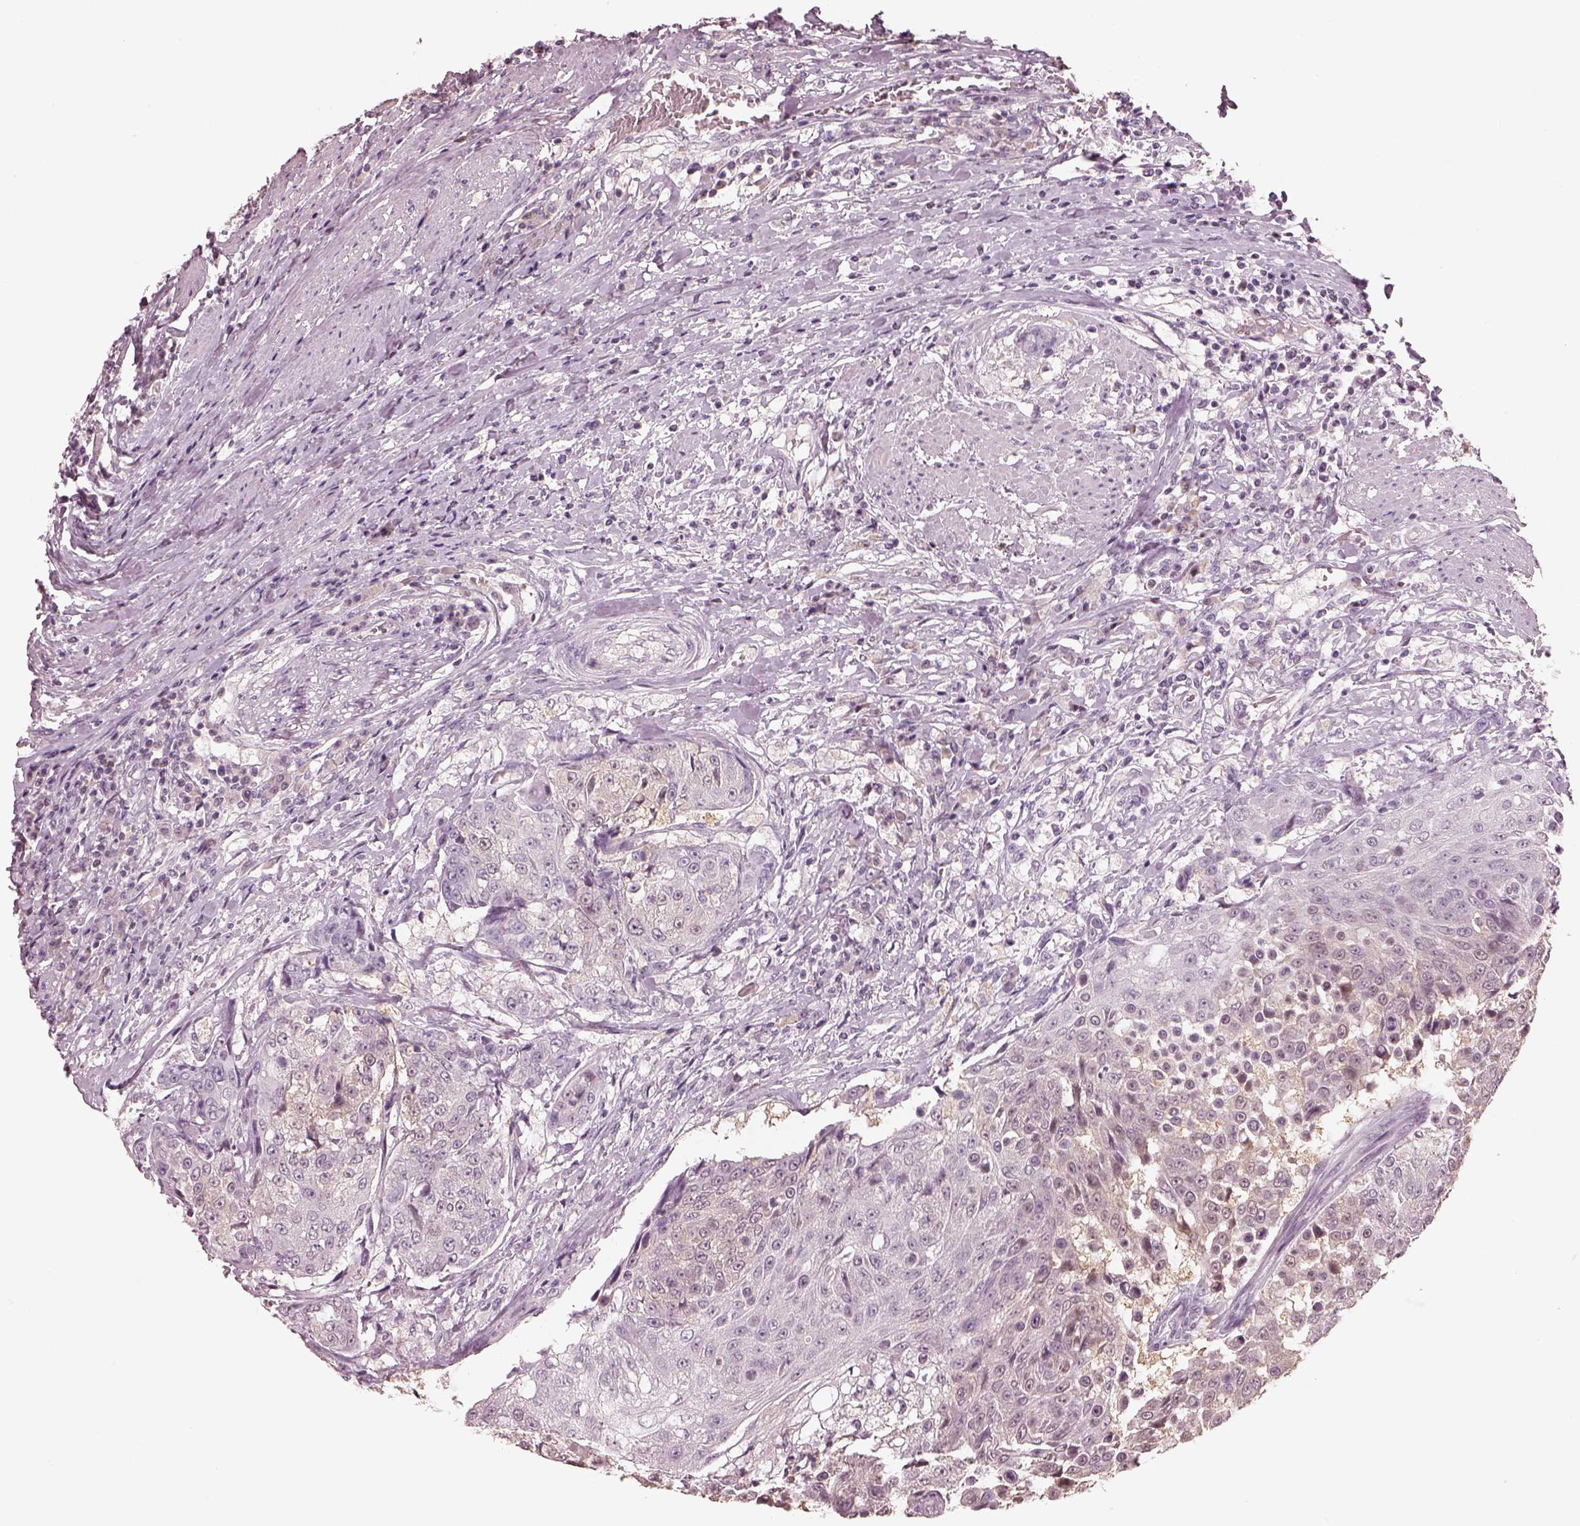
{"staining": {"intensity": "negative", "quantity": "none", "location": "none"}, "tissue": "urothelial cancer", "cell_type": "Tumor cells", "image_type": "cancer", "snomed": [{"axis": "morphology", "description": "Urothelial carcinoma, High grade"}, {"axis": "topography", "description": "Urinary bladder"}], "caption": "The photomicrograph reveals no staining of tumor cells in urothelial carcinoma (high-grade).", "gene": "EGR4", "patient": {"sex": "female", "age": 63}}